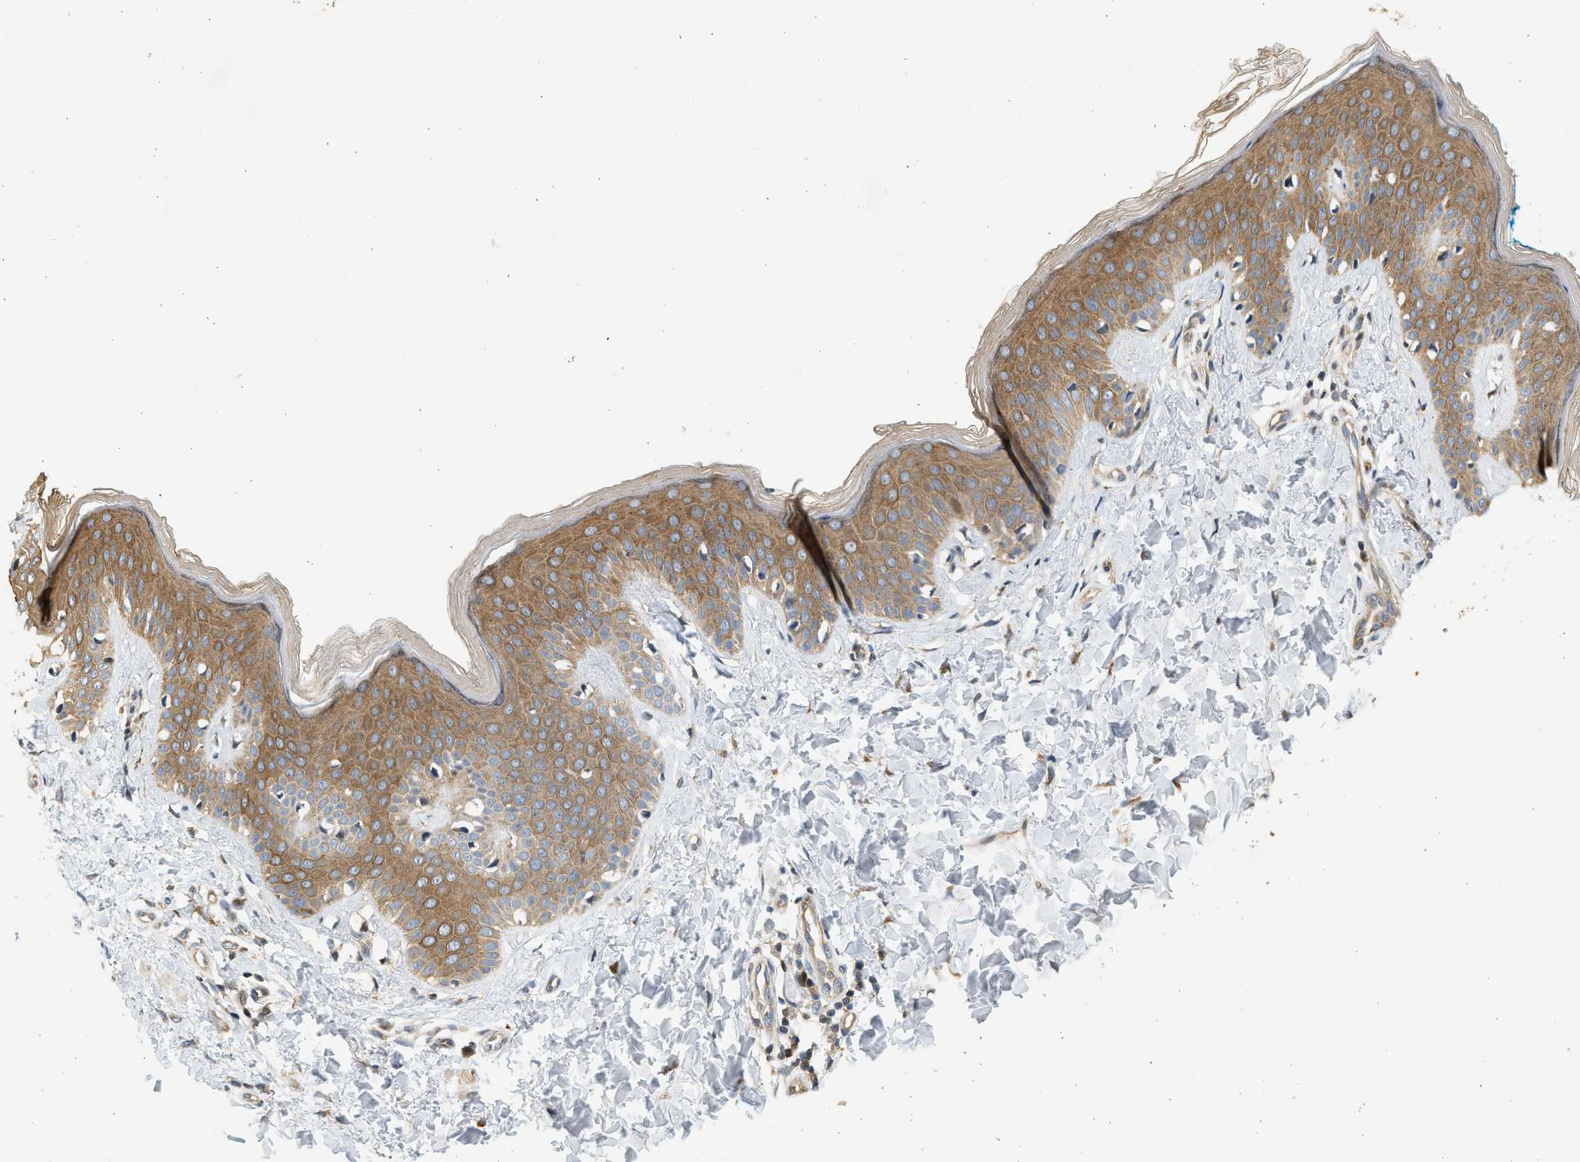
{"staining": {"intensity": "moderate", "quantity": ">75%", "location": "cytoplasmic/membranous"}, "tissue": "skin", "cell_type": "Fibroblasts", "image_type": "normal", "snomed": [{"axis": "morphology", "description": "Normal tissue, NOS"}, {"axis": "topography", "description": "Skin"}], "caption": "Brown immunohistochemical staining in normal skin demonstrates moderate cytoplasmic/membranous positivity in approximately >75% of fibroblasts.", "gene": "NRSN2", "patient": {"sex": "female", "age": 17}}